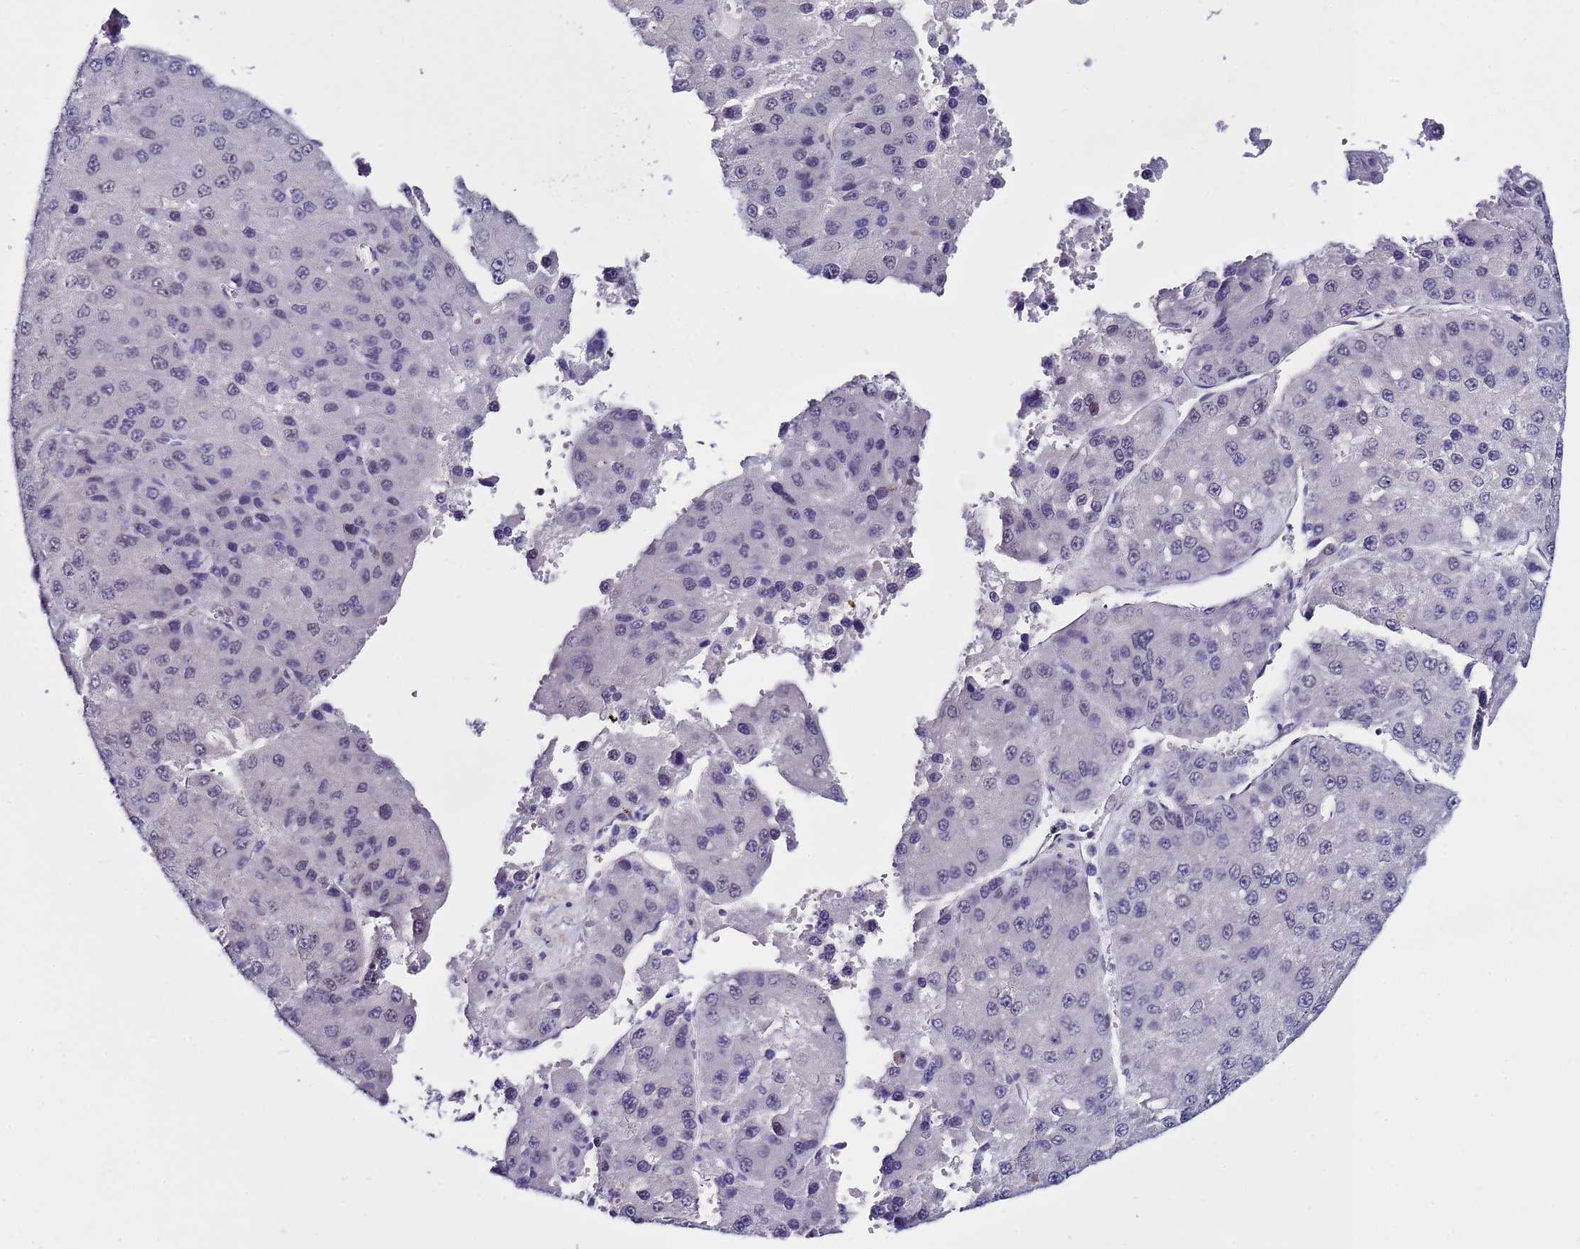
{"staining": {"intensity": "negative", "quantity": "none", "location": "none"}, "tissue": "liver cancer", "cell_type": "Tumor cells", "image_type": "cancer", "snomed": [{"axis": "morphology", "description": "Carcinoma, Hepatocellular, NOS"}, {"axis": "topography", "description": "Liver"}], "caption": "This is an IHC image of liver cancer (hepatocellular carcinoma). There is no positivity in tumor cells.", "gene": "BCL7A", "patient": {"sex": "female", "age": 73}}